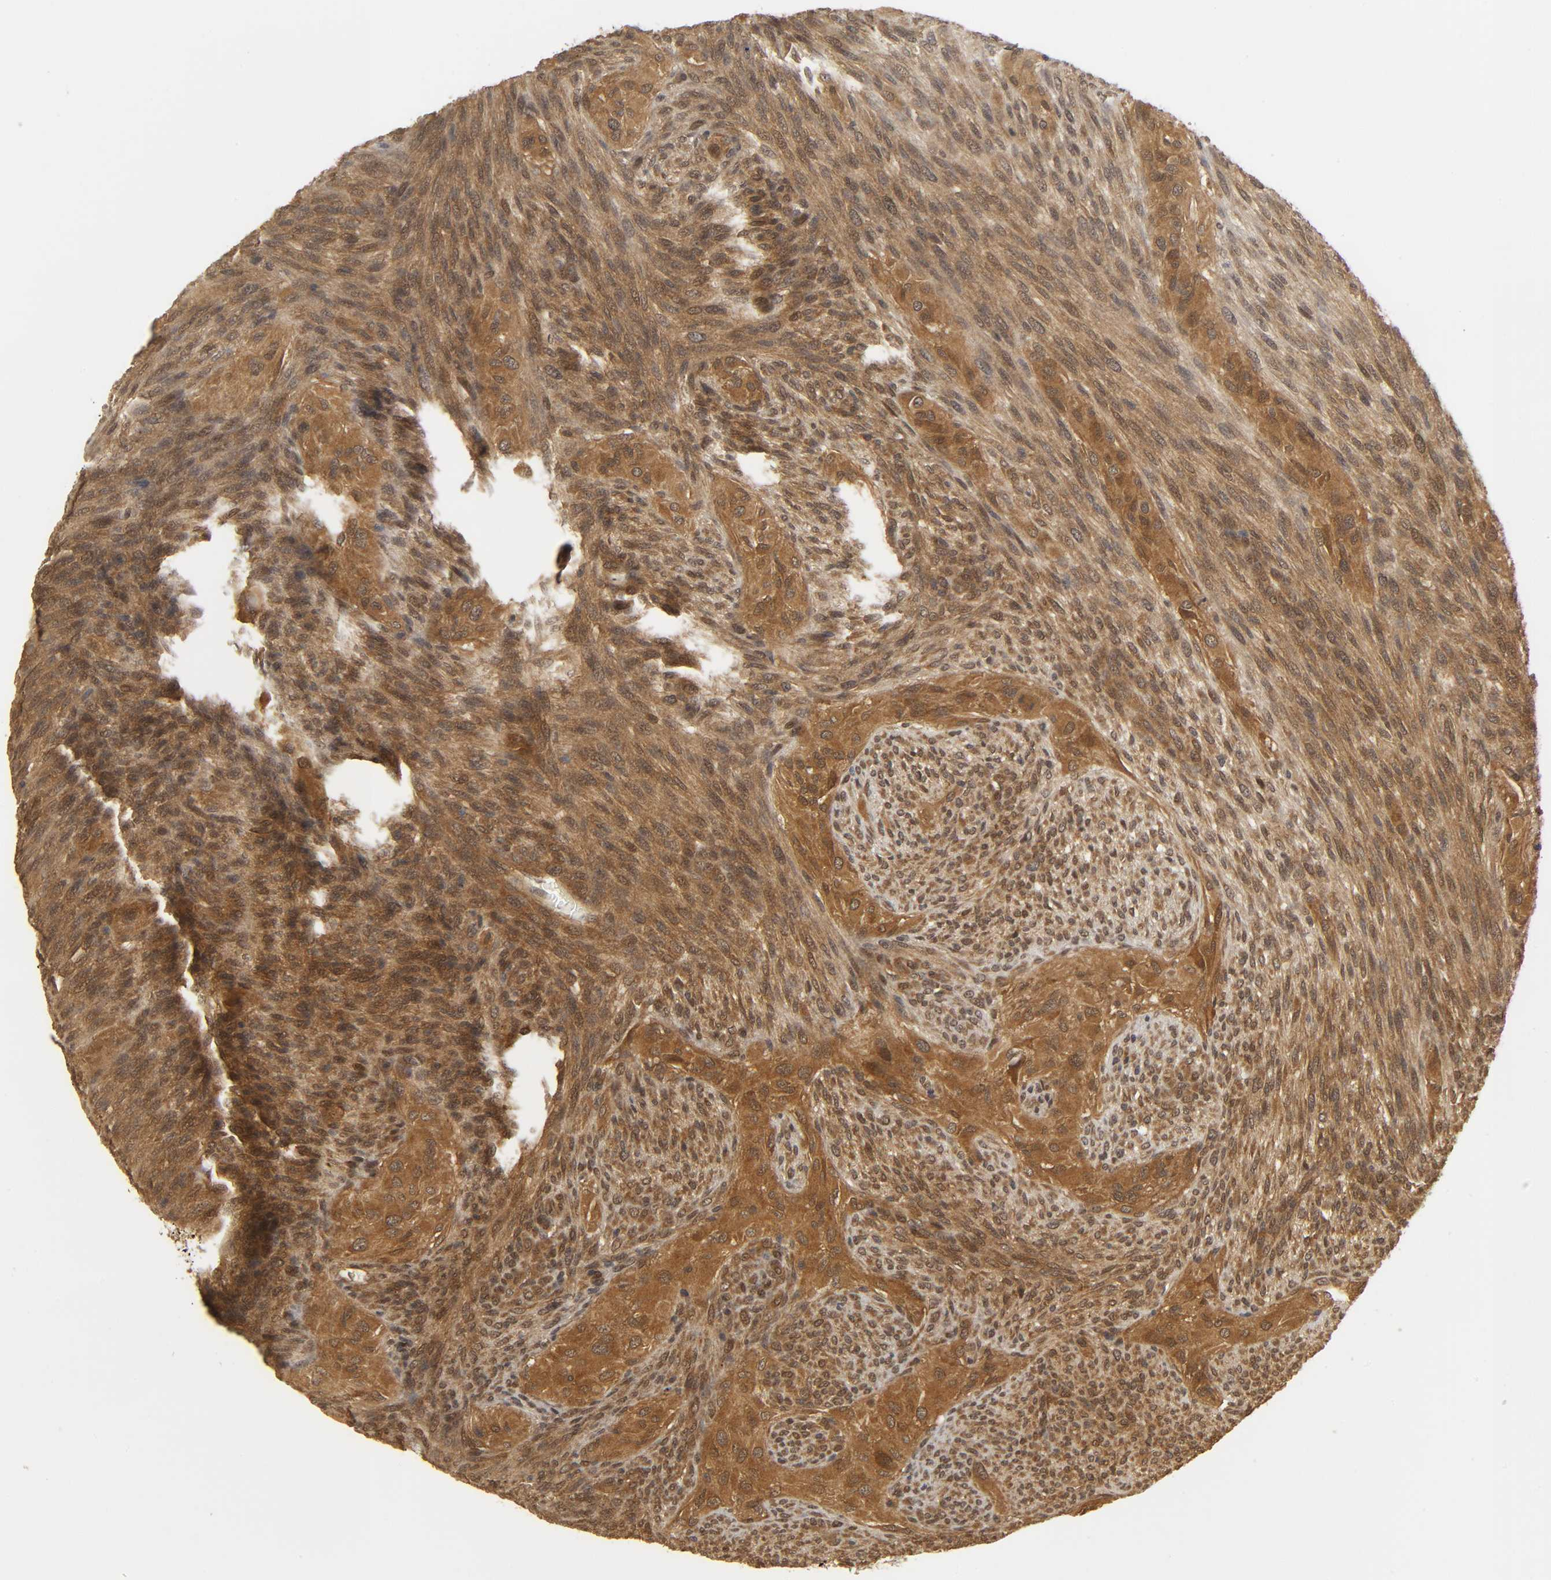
{"staining": {"intensity": "moderate", "quantity": ">75%", "location": "cytoplasmic/membranous,nuclear"}, "tissue": "glioma", "cell_type": "Tumor cells", "image_type": "cancer", "snomed": [{"axis": "morphology", "description": "Glioma, malignant, High grade"}, {"axis": "topography", "description": "Cerebral cortex"}], "caption": "Immunohistochemical staining of human glioma reveals medium levels of moderate cytoplasmic/membranous and nuclear staining in about >75% of tumor cells. The staining was performed using DAB to visualize the protein expression in brown, while the nuclei were stained in blue with hematoxylin (Magnification: 20x).", "gene": "PARK7", "patient": {"sex": "female", "age": 55}}